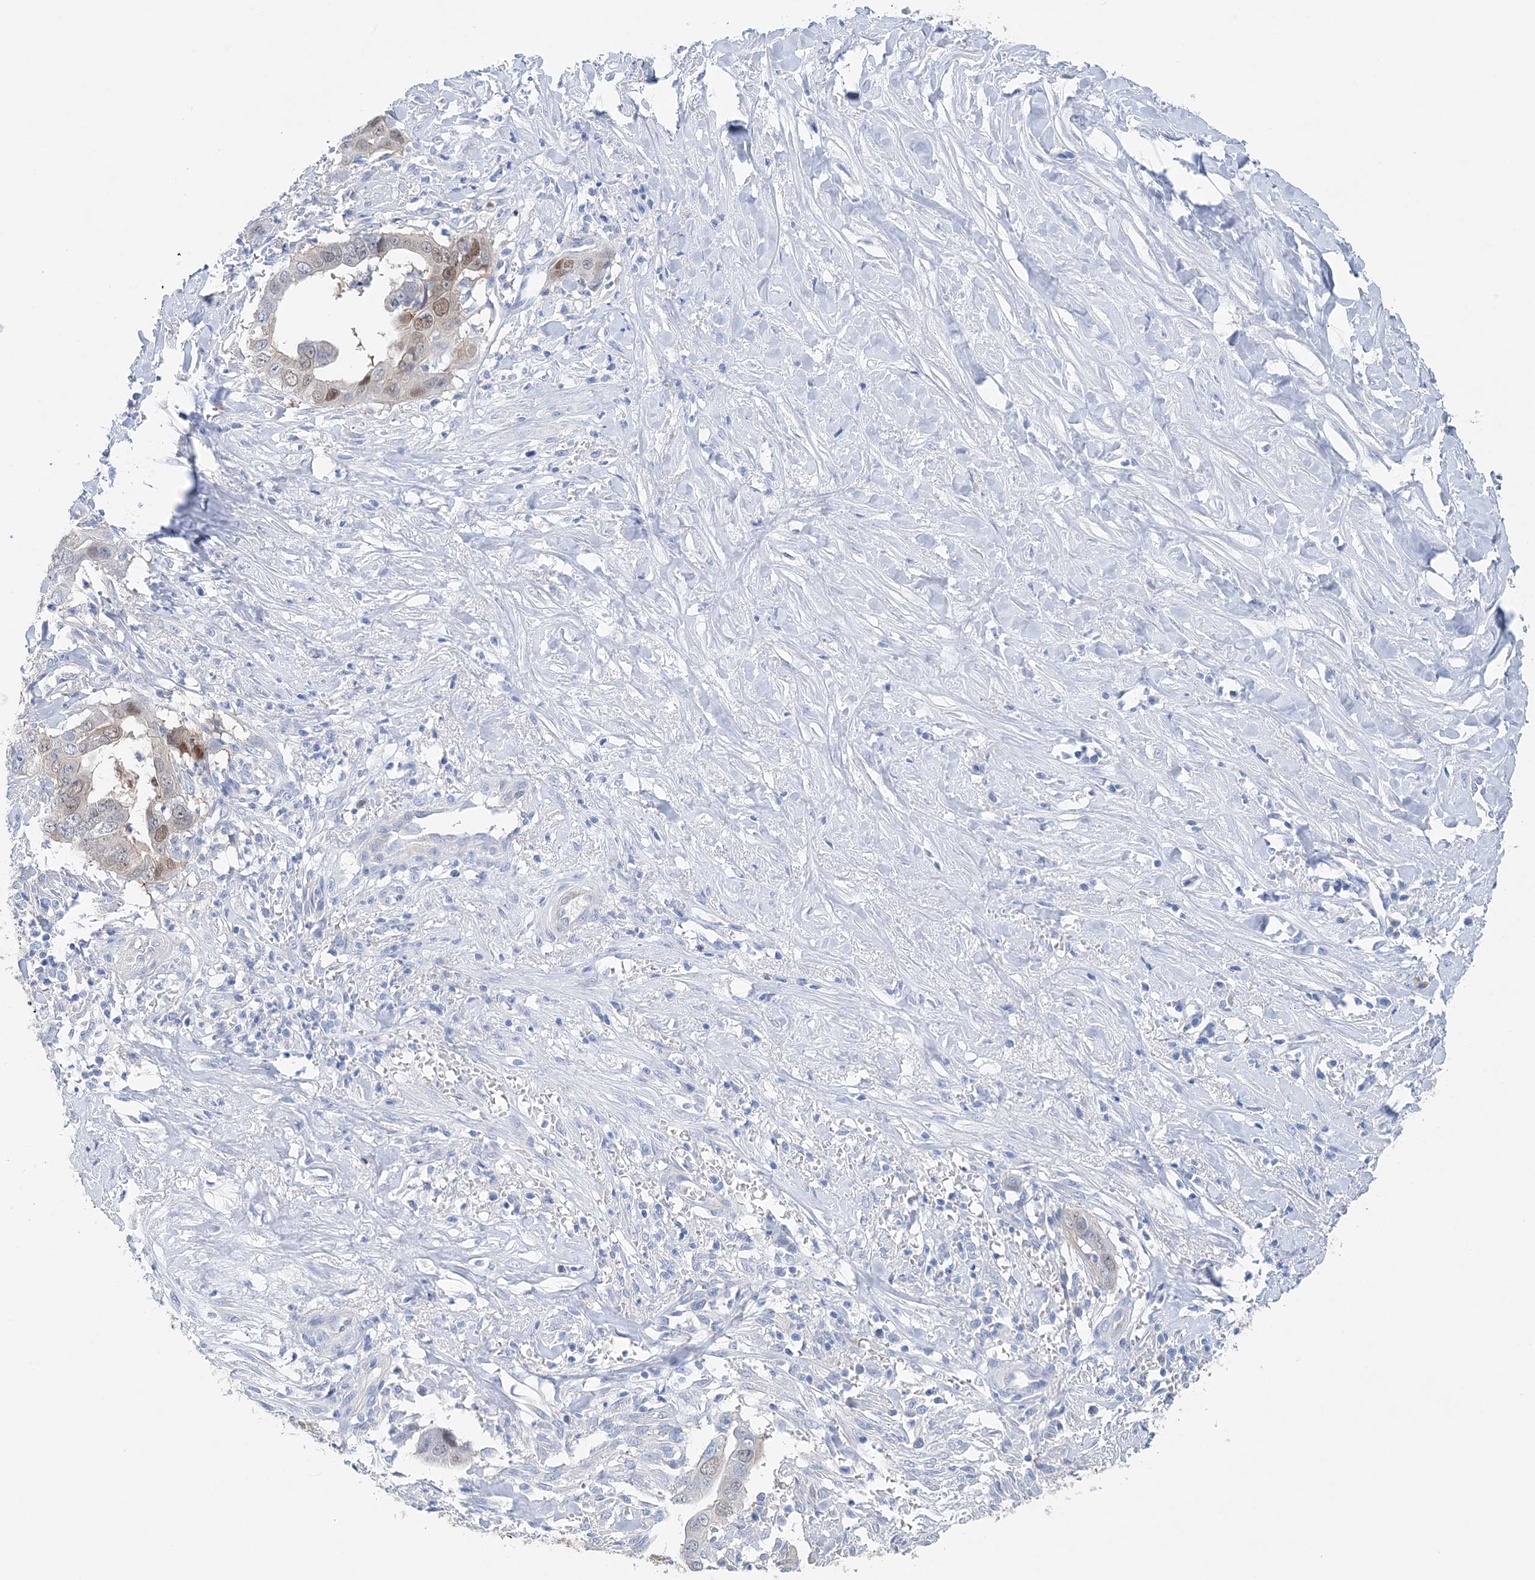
{"staining": {"intensity": "weak", "quantity": "<25%", "location": "nuclear"}, "tissue": "liver cancer", "cell_type": "Tumor cells", "image_type": "cancer", "snomed": [{"axis": "morphology", "description": "Cholangiocarcinoma"}, {"axis": "topography", "description": "Liver"}], "caption": "This is an IHC image of human cholangiocarcinoma (liver). There is no expression in tumor cells.", "gene": "HMGCS1", "patient": {"sex": "female", "age": 79}}